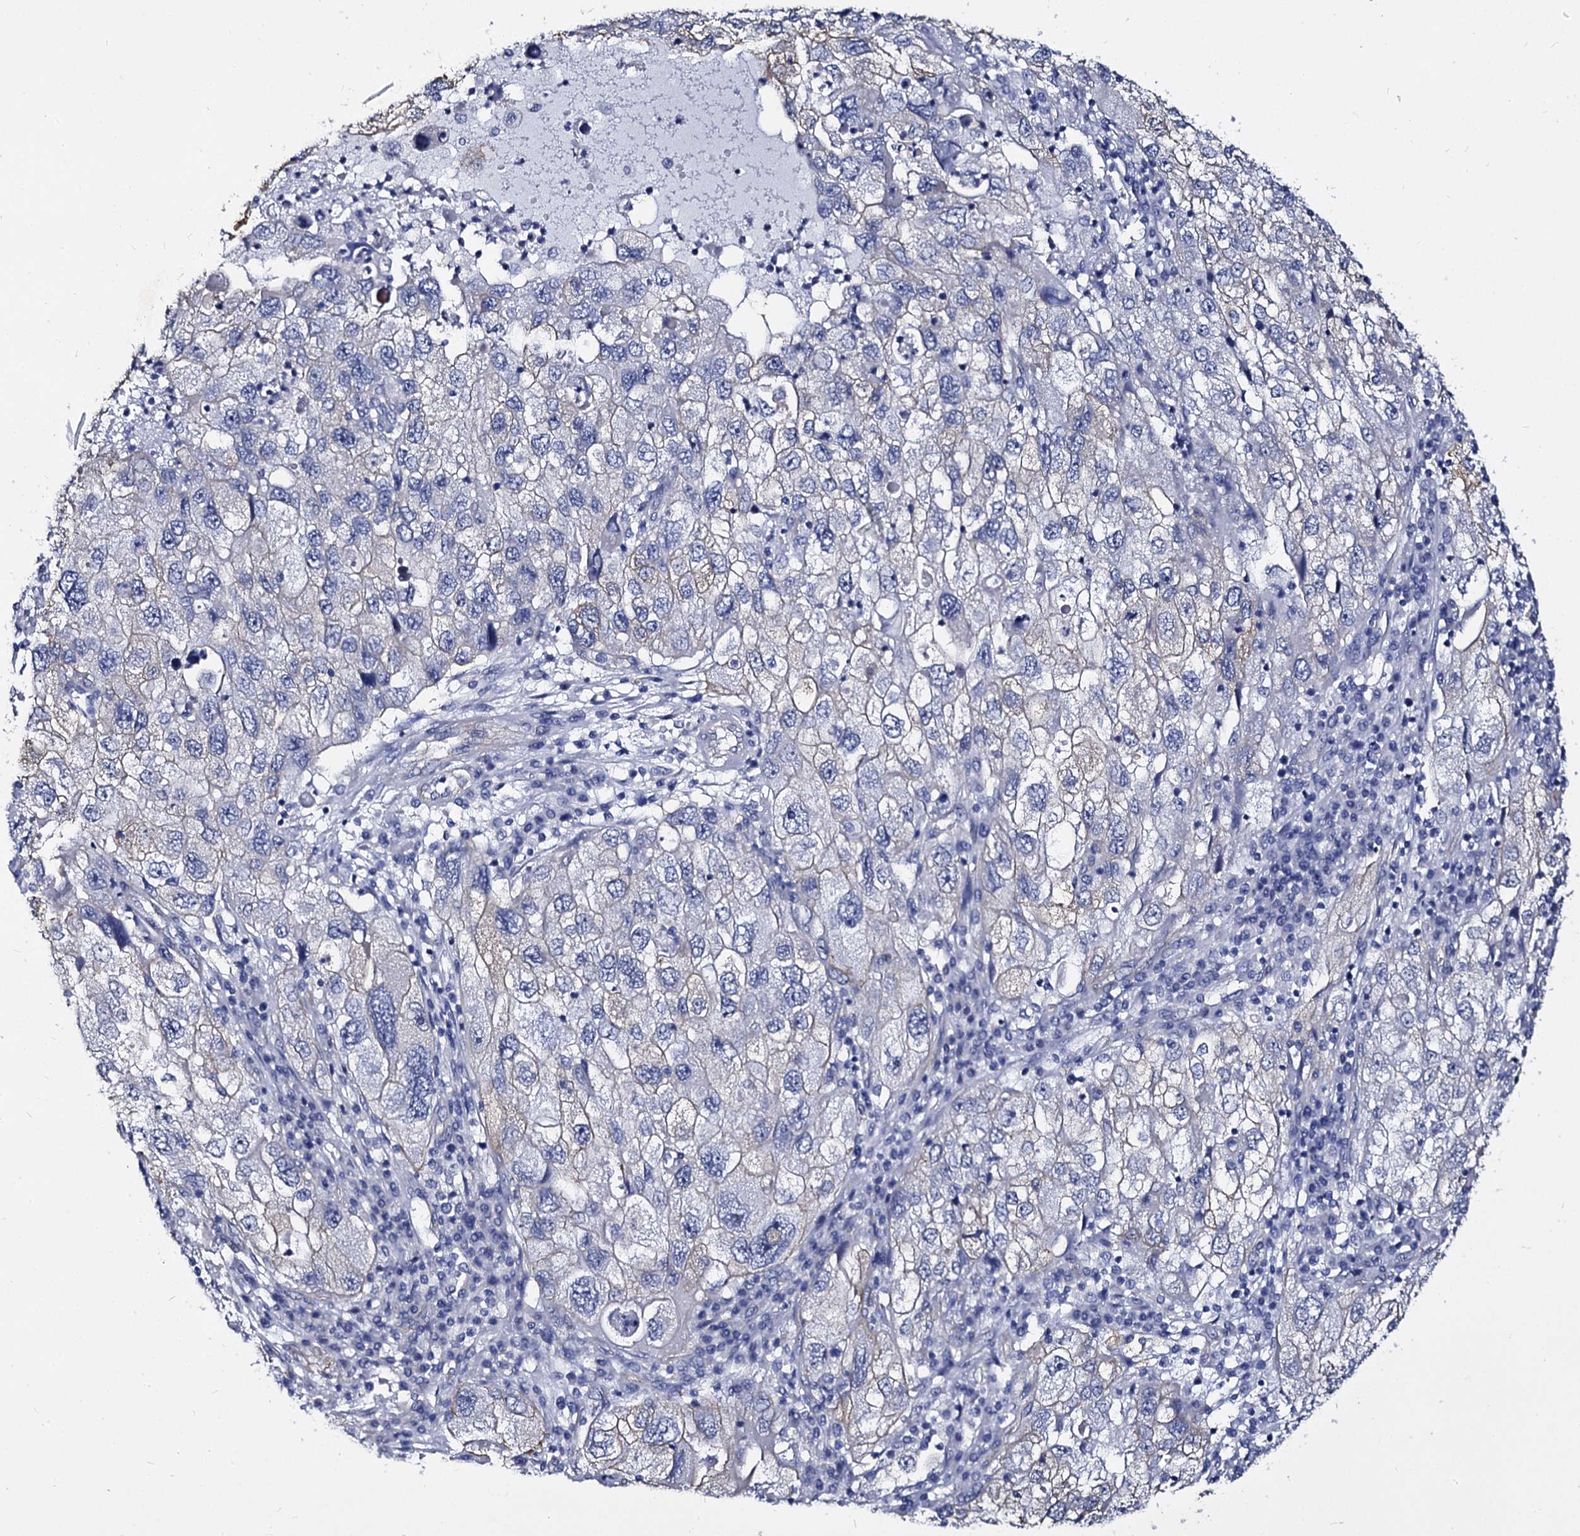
{"staining": {"intensity": "negative", "quantity": "none", "location": "none"}, "tissue": "endometrial cancer", "cell_type": "Tumor cells", "image_type": "cancer", "snomed": [{"axis": "morphology", "description": "Adenocarcinoma, NOS"}, {"axis": "topography", "description": "Endometrium"}], "caption": "There is no significant expression in tumor cells of endometrial cancer (adenocarcinoma). Nuclei are stained in blue.", "gene": "CBFB", "patient": {"sex": "female", "age": 49}}